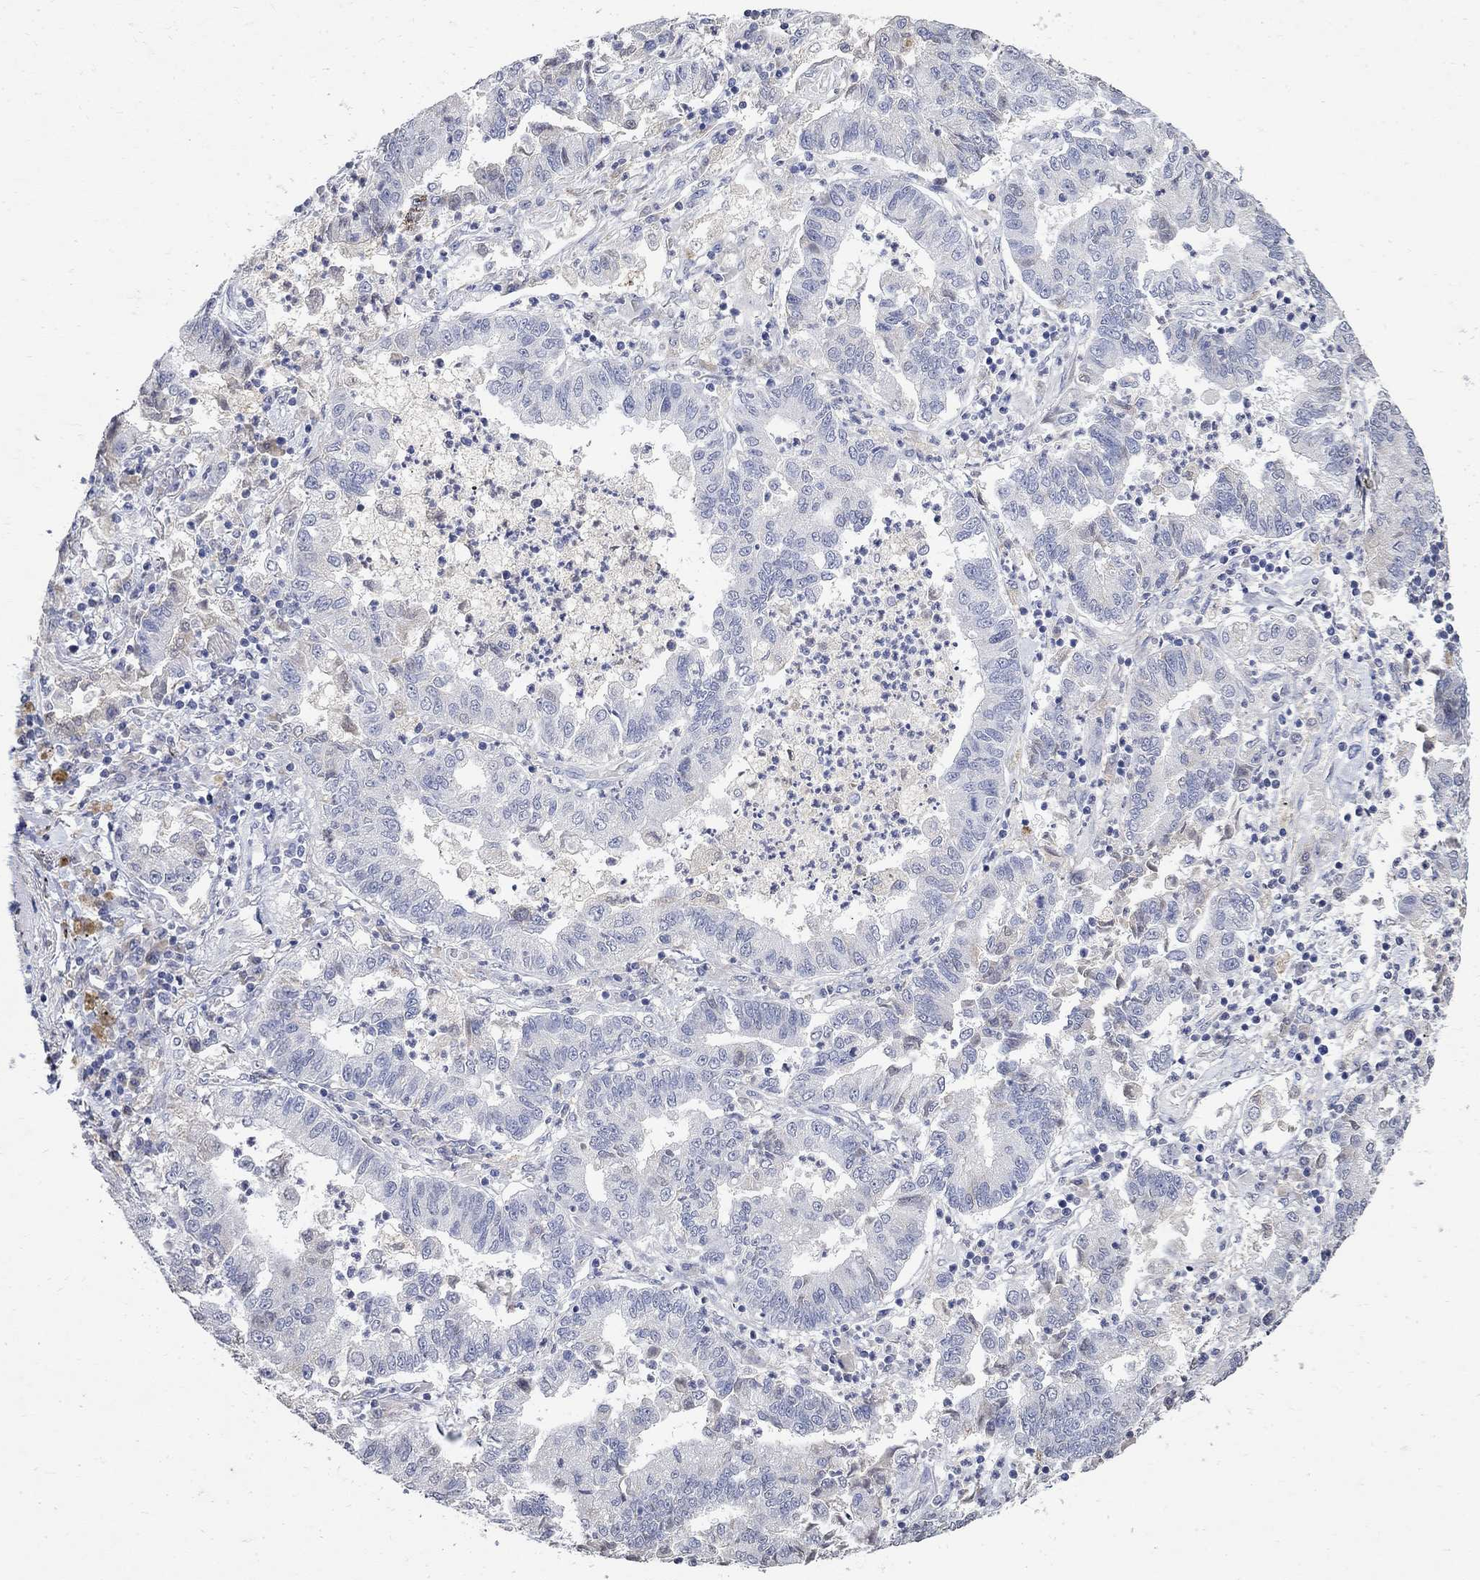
{"staining": {"intensity": "negative", "quantity": "none", "location": "none"}, "tissue": "lung cancer", "cell_type": "Tumor cells", "image_type": "cancer", "snomed": [{"axis": "morphology", "description": "Adenocarcinoma, NOS"}, {"axis": "topography", "description": "Lung"}], "caption": "A micrograph of human lung adenocarcinoma is negative for staining in tumor cells.", "gene": "TMEM169", "patient": {"sex": "female", "age": 57}}